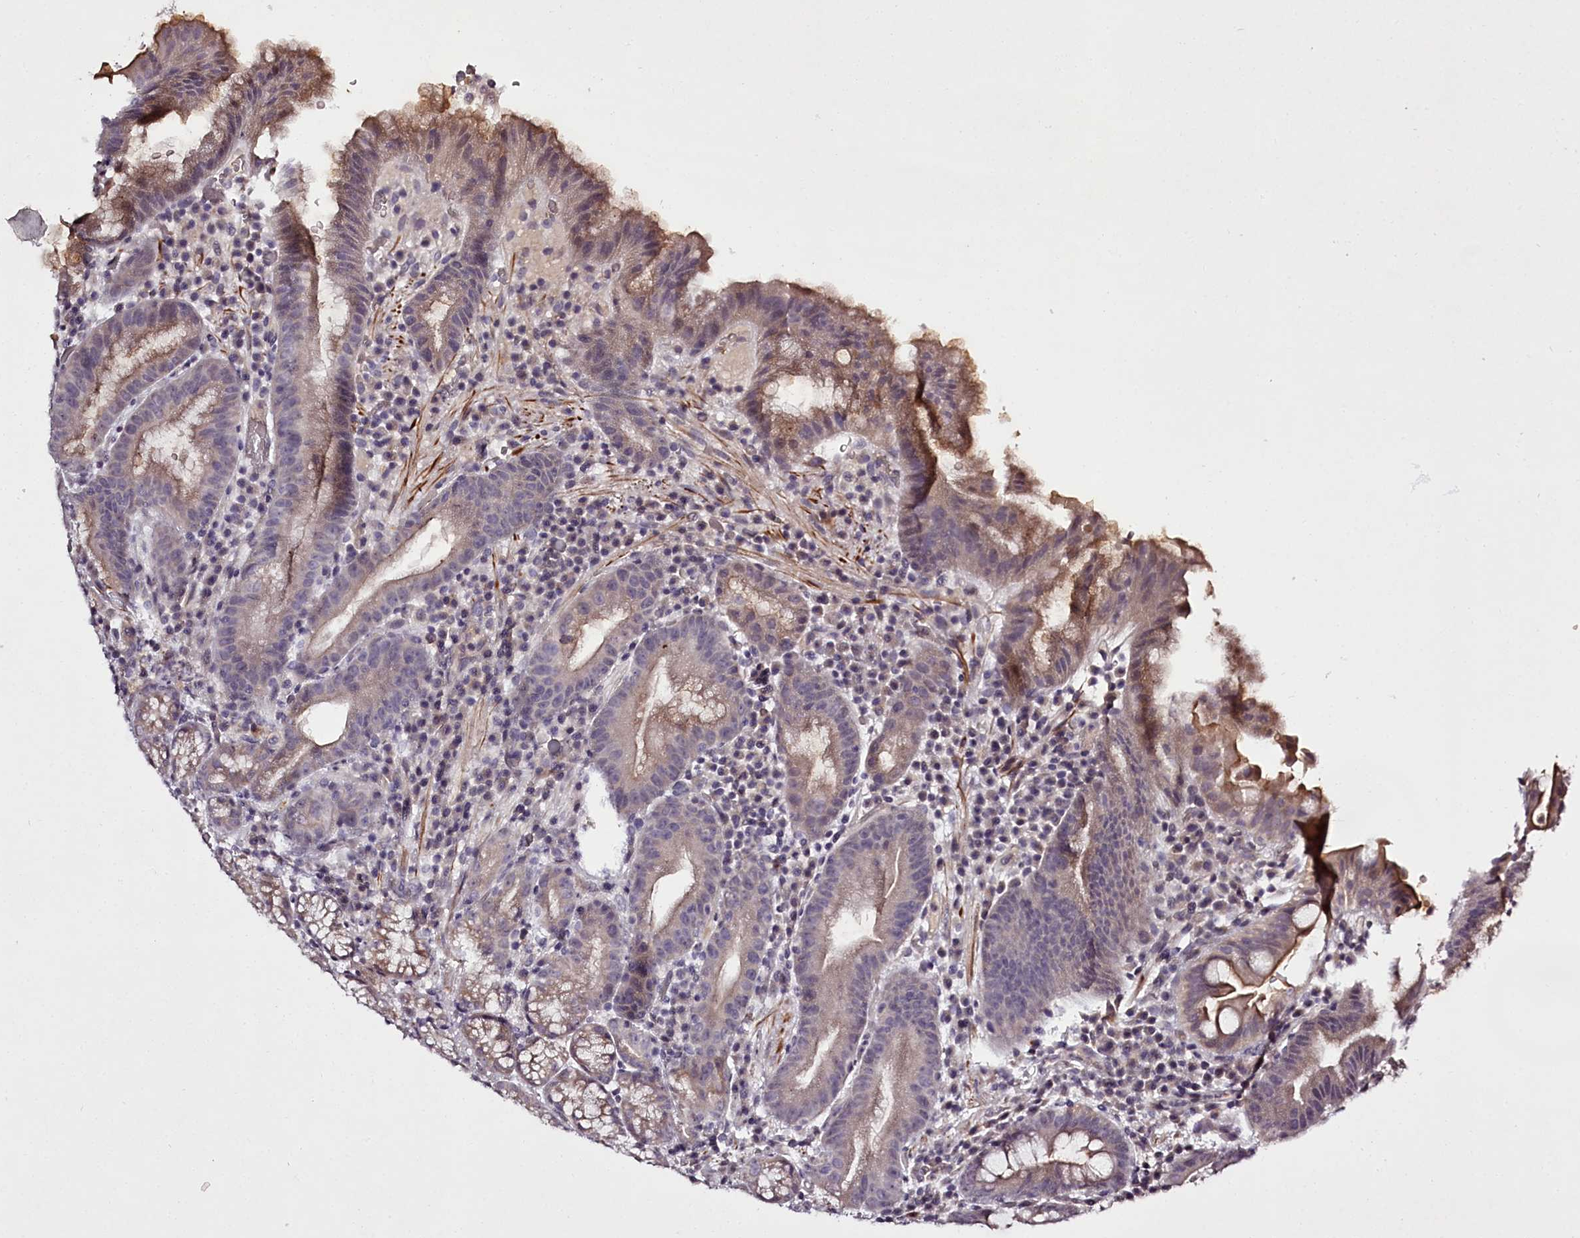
{"staining": {"intensity": "moderate", "quantity": "25%-75%", "location": "cytoplasmic/membranous"}, "tissue": "stomach", "cell_type": "Glandular cells", "image_type": "normal", "snomed": [{"axis": "morphology", "description": "Normal tissue, NOS"}, {"axis": "morphology", "description": "Inflammation, NOS"}, {"axis": "topography", "description": "Stomach"}], "caption": "The histopathology image demonstrates staining of normal stomach, revealing moderate cytoplasmic/membranous protein expression (brown color) within glandular cells.", "gene": "RBMXL2", "patient": {"sex": "male", "age": 79}}